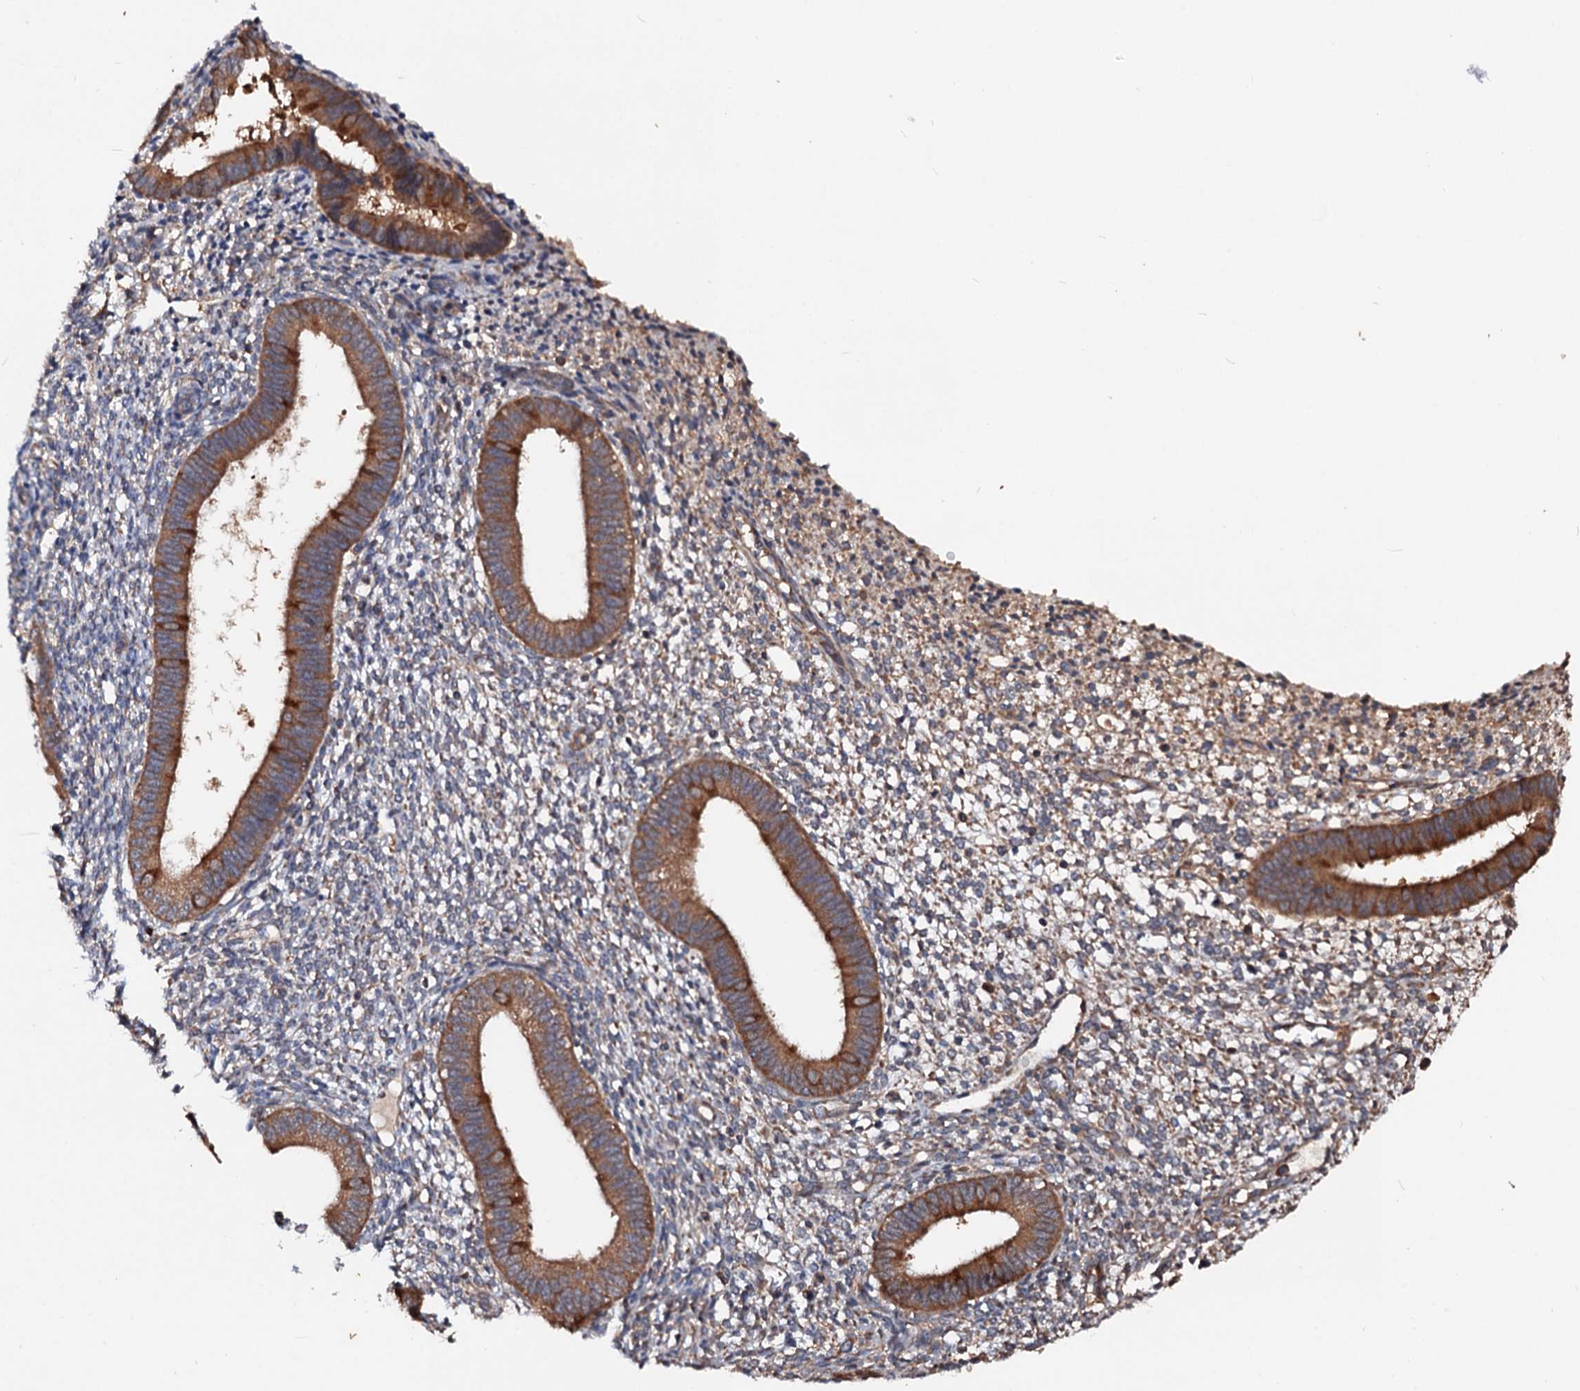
{"staining": {"intensity": "moderate", "quantity": "<25%", "location": "cytoplasmic/membranous"}, "tissue": "endometrium", "cell_type": "Cells in endometrial stroma", "image_type": "normal", "snomed": [{"axis": "morphology", "description": "Normal tissue, NOS"}, {"axis": "topography", "description": "Endometrium"}], "caption": "DAB (3,3'-diaminobenzidine) immunohistochemical staining of benign human endometrium displays moderate cytoplasmic/membranous protein positivity in approximately <25% of cells in endometrial stroma.", "gene": "EXTL1", "patient": {"sex": "female", "age": 46}}